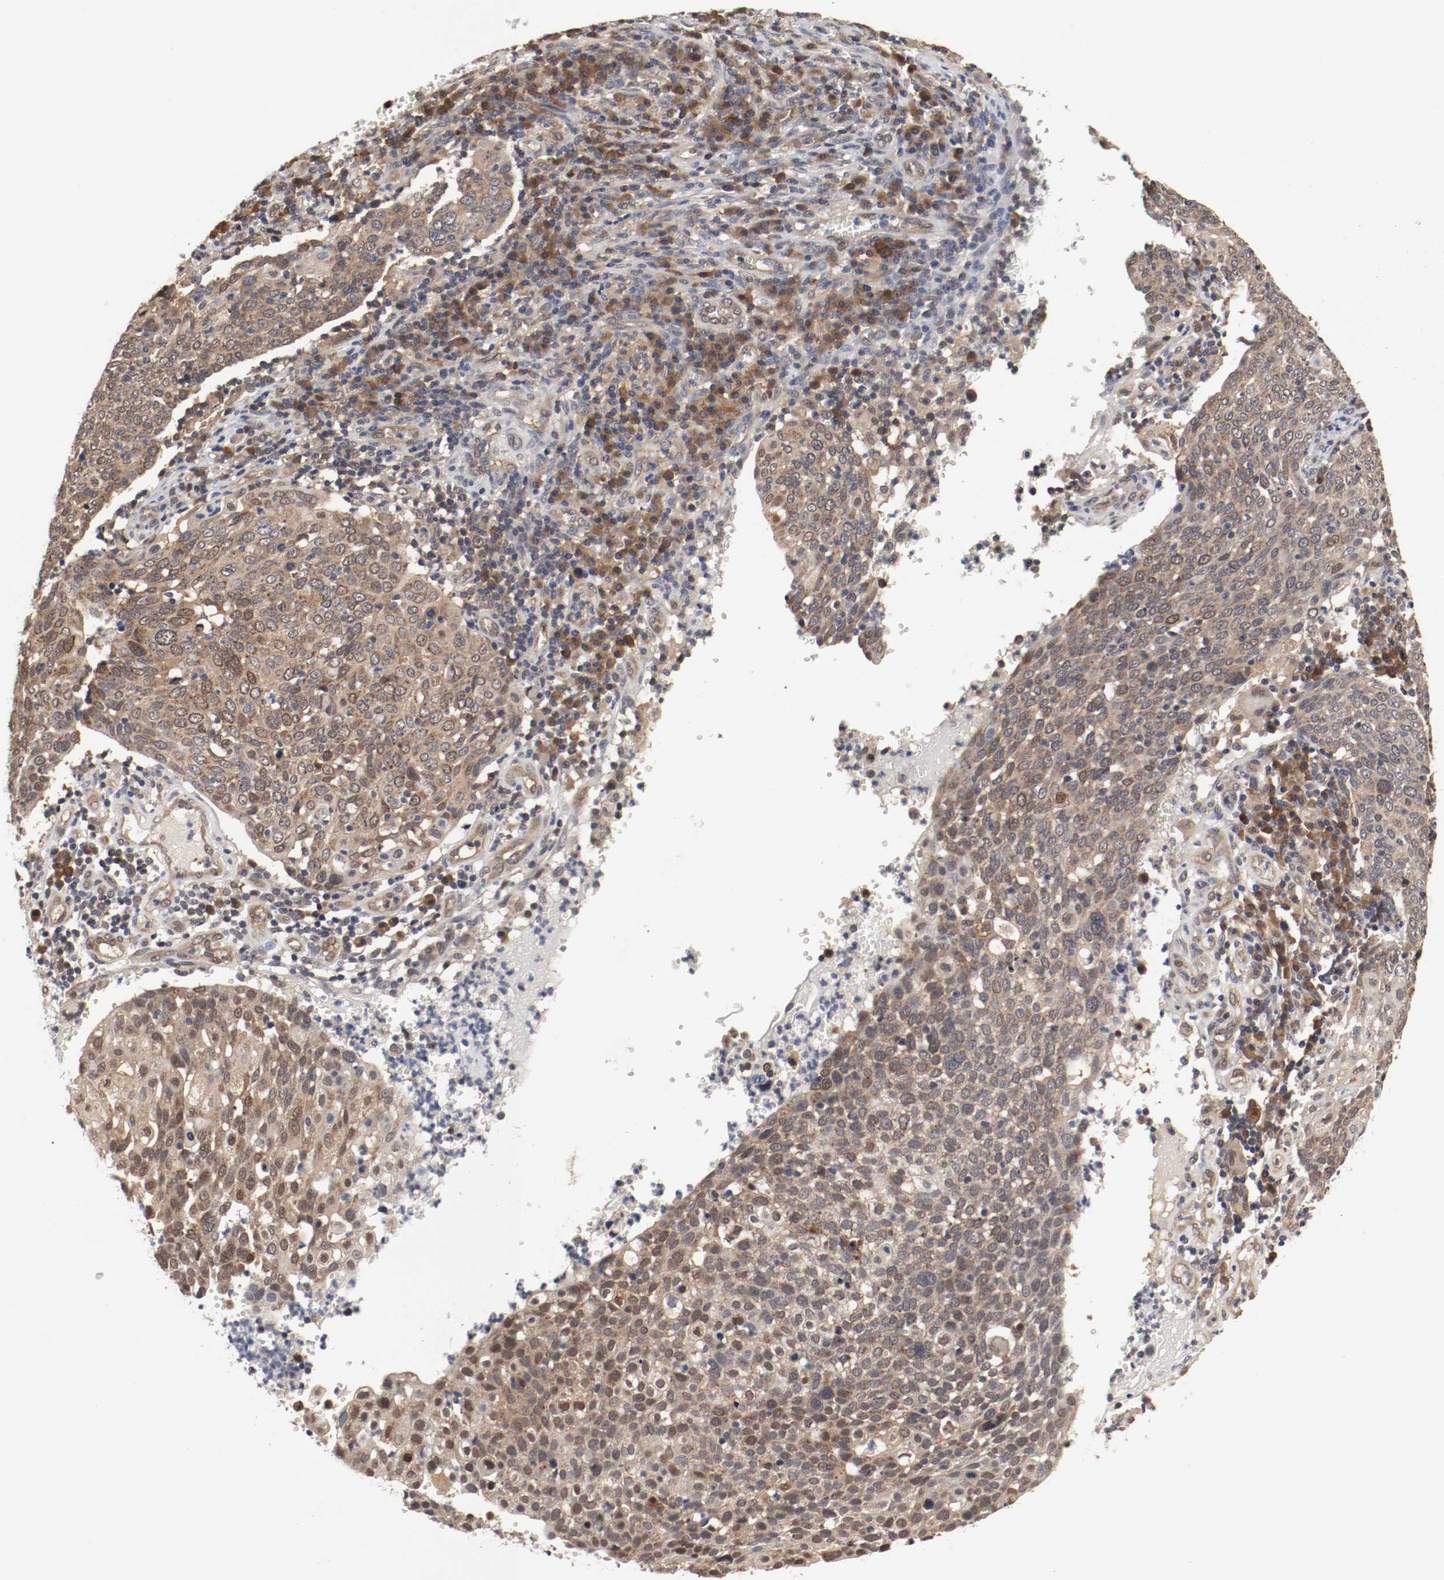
{"staining": {"intensity": "moderate", "quantity": ">75%", "location": "cytoplasmic/membranous"}, "tissue": "cervical cancer", "cell_type": "Tumor cells", "image_type": "cancer", "snomed": [{"axis": "morphology", "description": "Squamous cell carcinoma, NOS"}, {"axis": "topography", "description": "Cervix"}], "caption": "Human squamous cell carcinoma (cervical) stained with a protein marker demonstrates moderate staining in tumor cells.", "gene": "AFG3L2", "patient": {"sex": "female", "age": 40}}